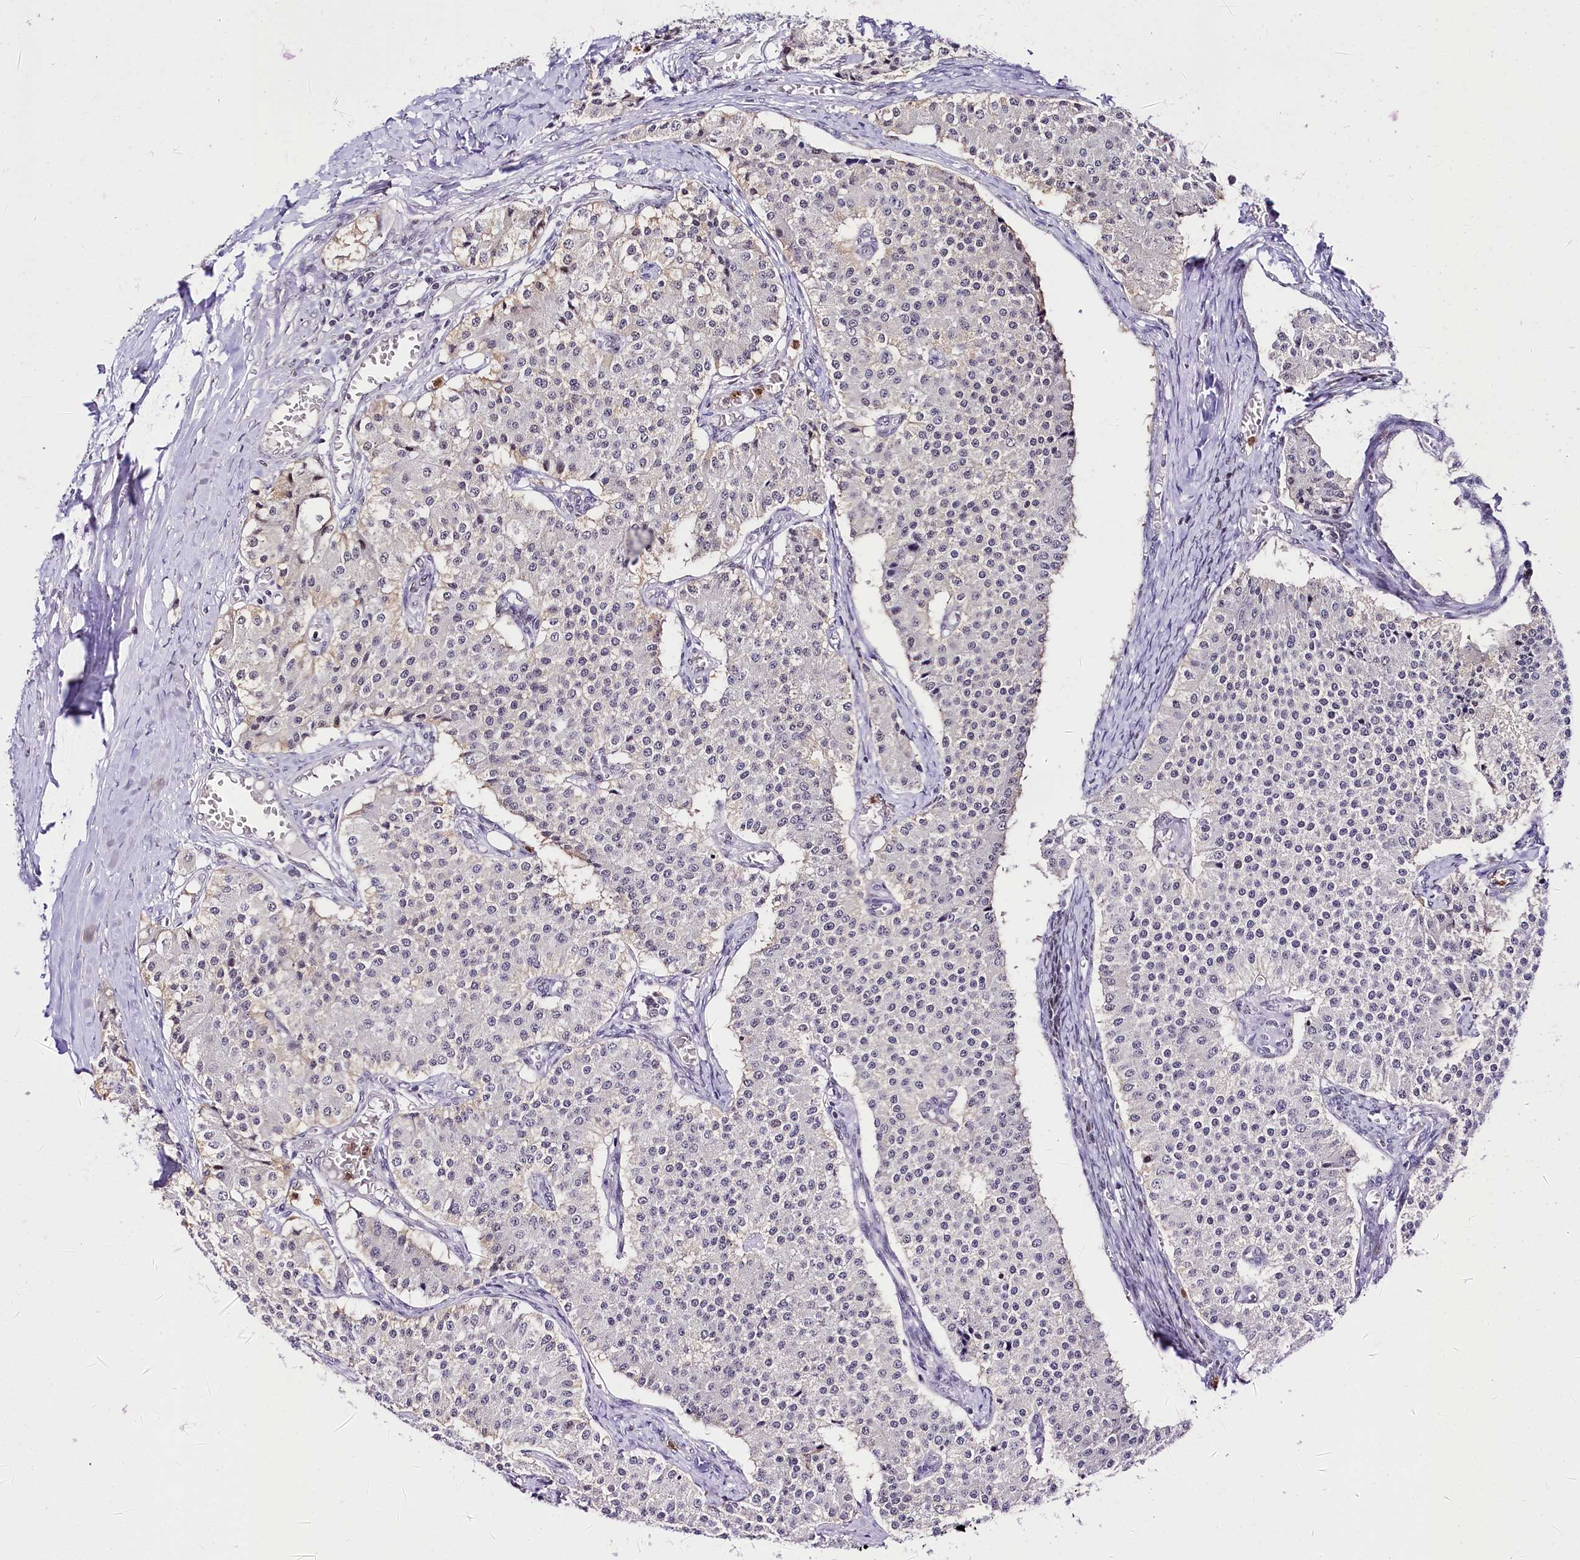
{"staining": {"intensity": "negative", "quantity": "none", "location": "none"}, "tissue": "carcinoid", "cell_type": "Tumor cells", "image_type": "cancer", "snomed": [{"axis": "morphology", "description": "Carcinoid, malignant, NOS"}, {"axis": "topography", "description": "Colon"}], "caption": "A high-resolution micrograph shows IHC staining of carcinoid, which exhibits no significant positivity in tumor cells. (DAB IHC with hematoxylin counter stain).", "gene": "SCAF11", "patient": {"sex": "female", "age": 52}}